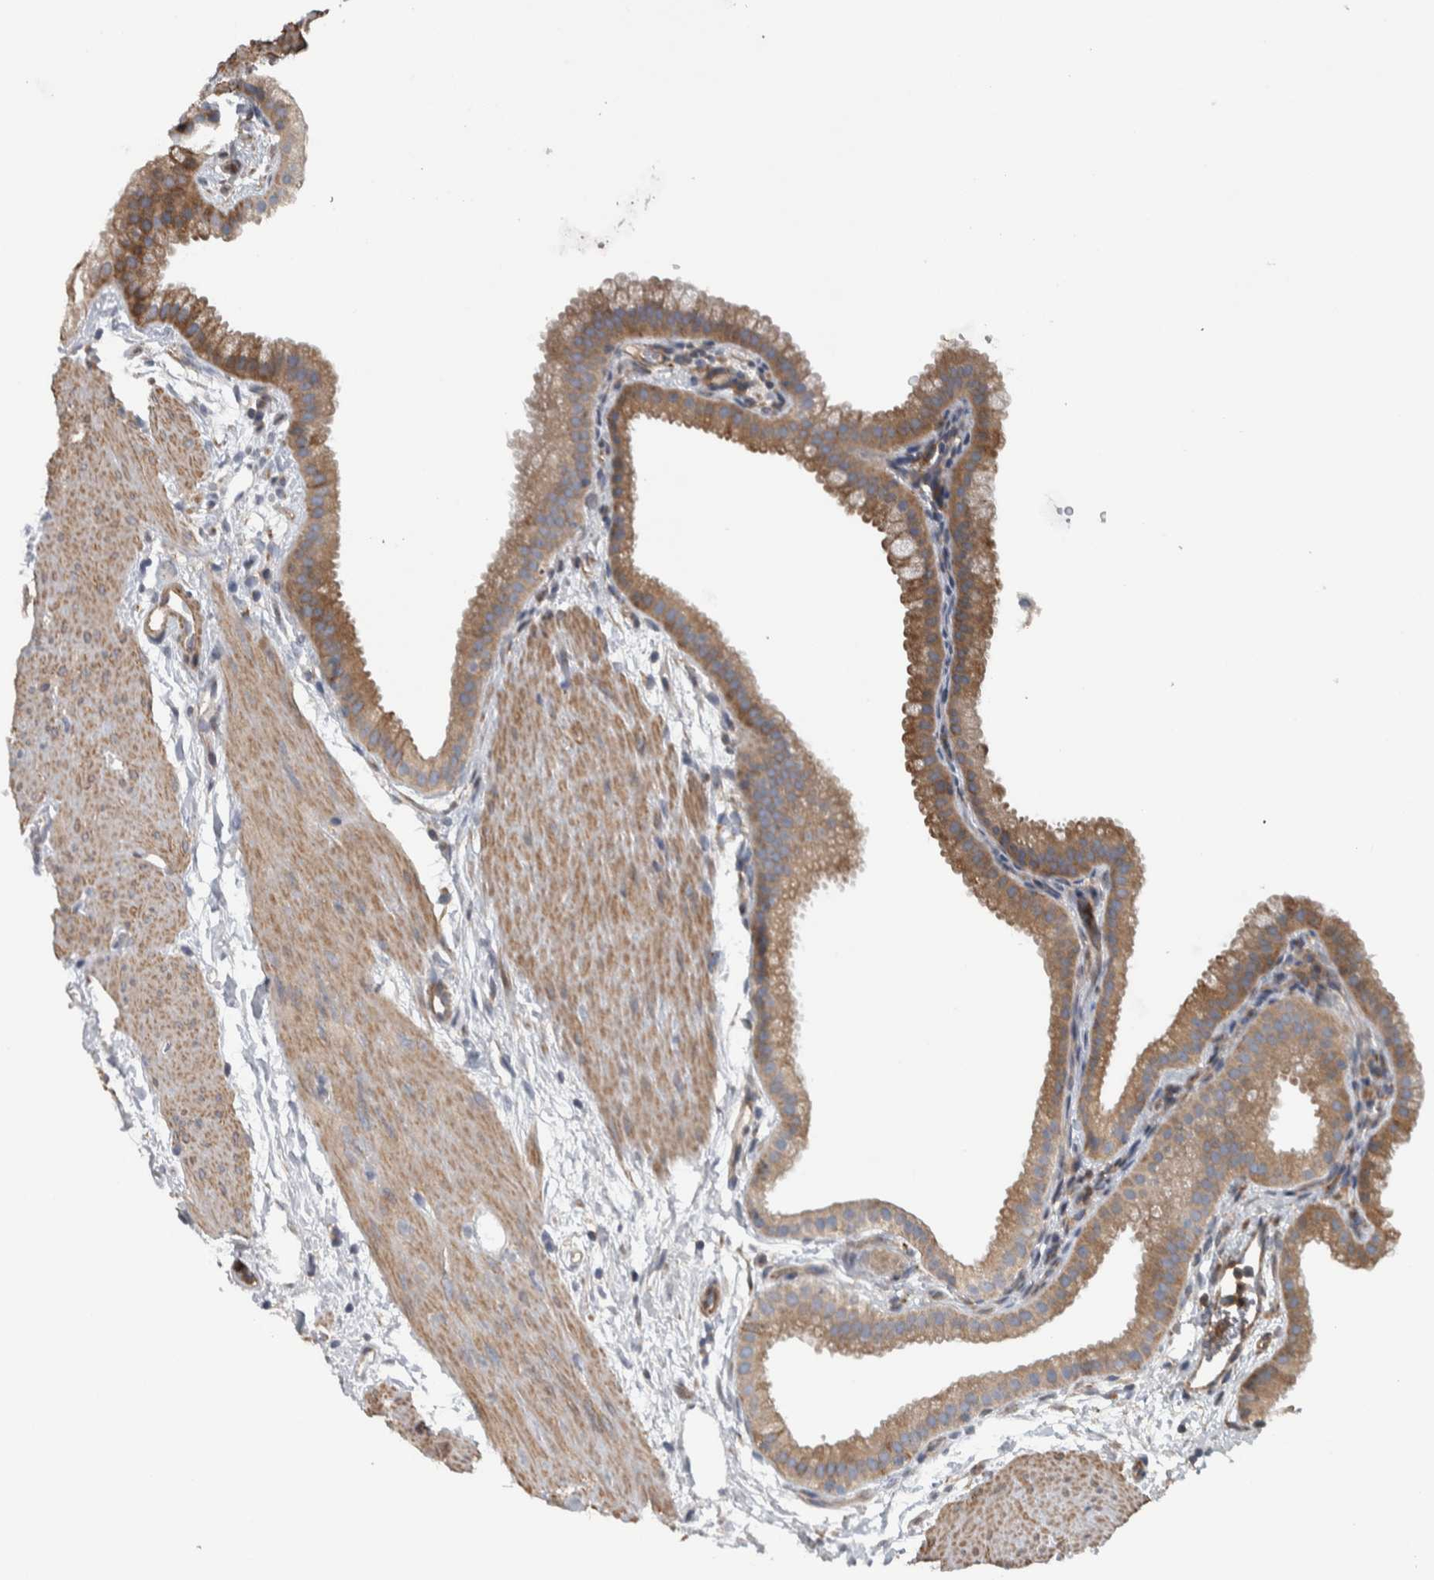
{"staining": {"intensity": "moderate", "quantity": ">75%", "location": "cytoplasmic/membranous"}, "tissue": "gallbladder", "cell_type": "Glandular cells", "image_type": "normal", "snomed": [{"axis": "morphology", "description": "Normal tissue, NOS"}, {"axis": "topography", "description": "Gallbladder"}], "caption": "Glandular cells demonstrate medium levels of moderate cytoplasmic/membranous expression in about >75% of cells in benign gallbladder.", "gene": "NT5C2", "patient": {"sex": "female", "age": 64}}